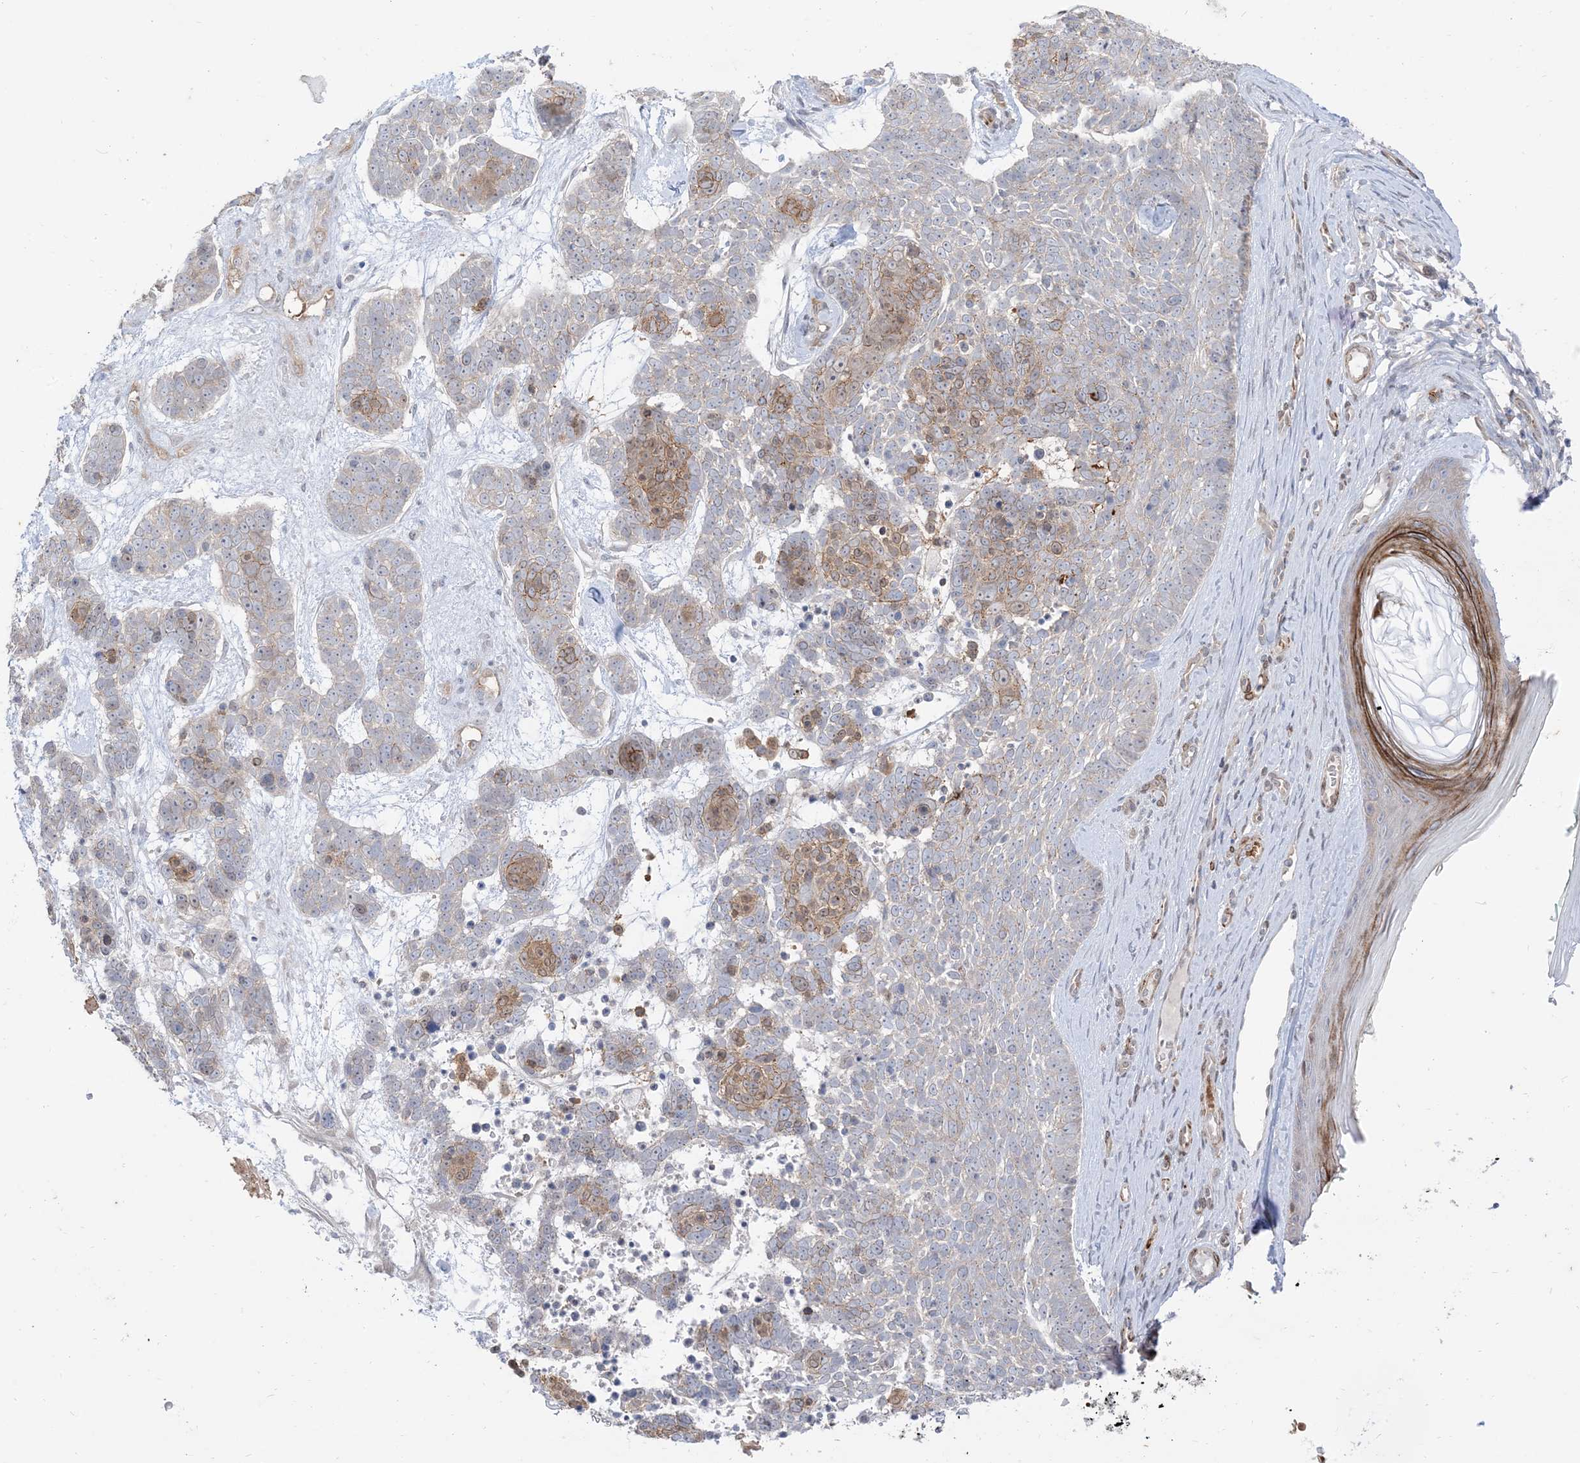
{"staining": {"intensity": "moderate", "quantity": "<25%", "location": "cytoplasmic/membranous"}, "tissue": "skin cancer", "cell_type": "Tumor cells", "image_type": "cancer", "snomed": [{"axis": "morphology", "description": "Basal cell carcinoma"}, {"axis": "topography", "description": "Skin"}], "caption": "About <25% of tumor cells in human basal cell carcinoma (skin) show moderate cytoplasmic/membranous protein staining as visualized by brown immunohistochemical staining.", "gene": "RIN1", "patient": {"sex": "female", "age": 81}}